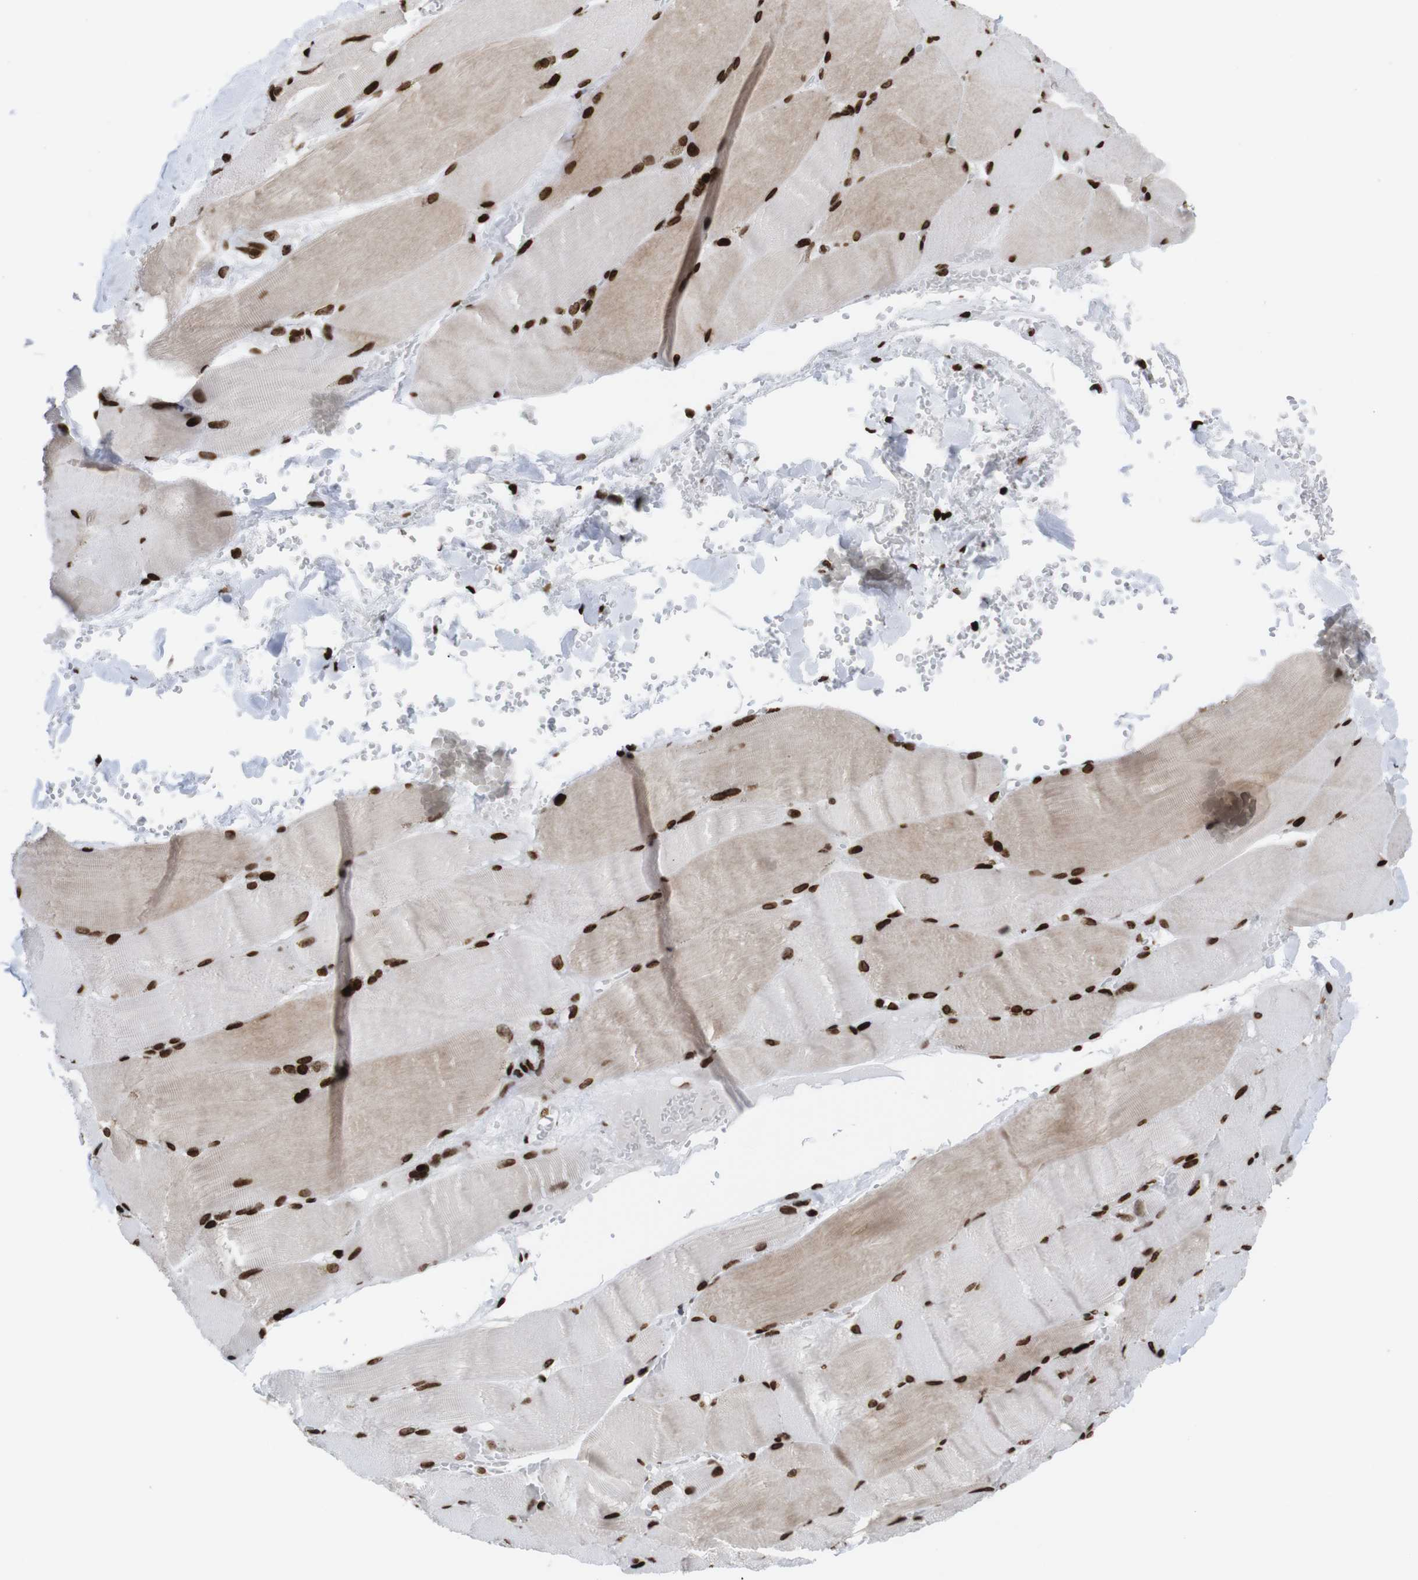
{"staining": {"intensity": "strong", "quantity": ">75%", "location": "nuclear"}, "tissue": "skeletal muscle", "cell_type": "Myocytes", "image_type": "normal", "snomed": [{"axis": "morphology", "description": "Normal tissue, NOS"}, {"axis": "topography", "description": "Skin"}, {"axis": "topography", "description": "Skeletal muscle"}], "caption": "Immunohistochemistry (IHC) micrograph of normal skeletal muscle: skeletal muscle stained using immunohistochemistry (IHC) shows high levels of strong protein expression localized specifically in the nuclear of myocytes, appearing as a nuclear brown color.", "gene": "H1", "patient": {"sex": "male", "age": 83}}